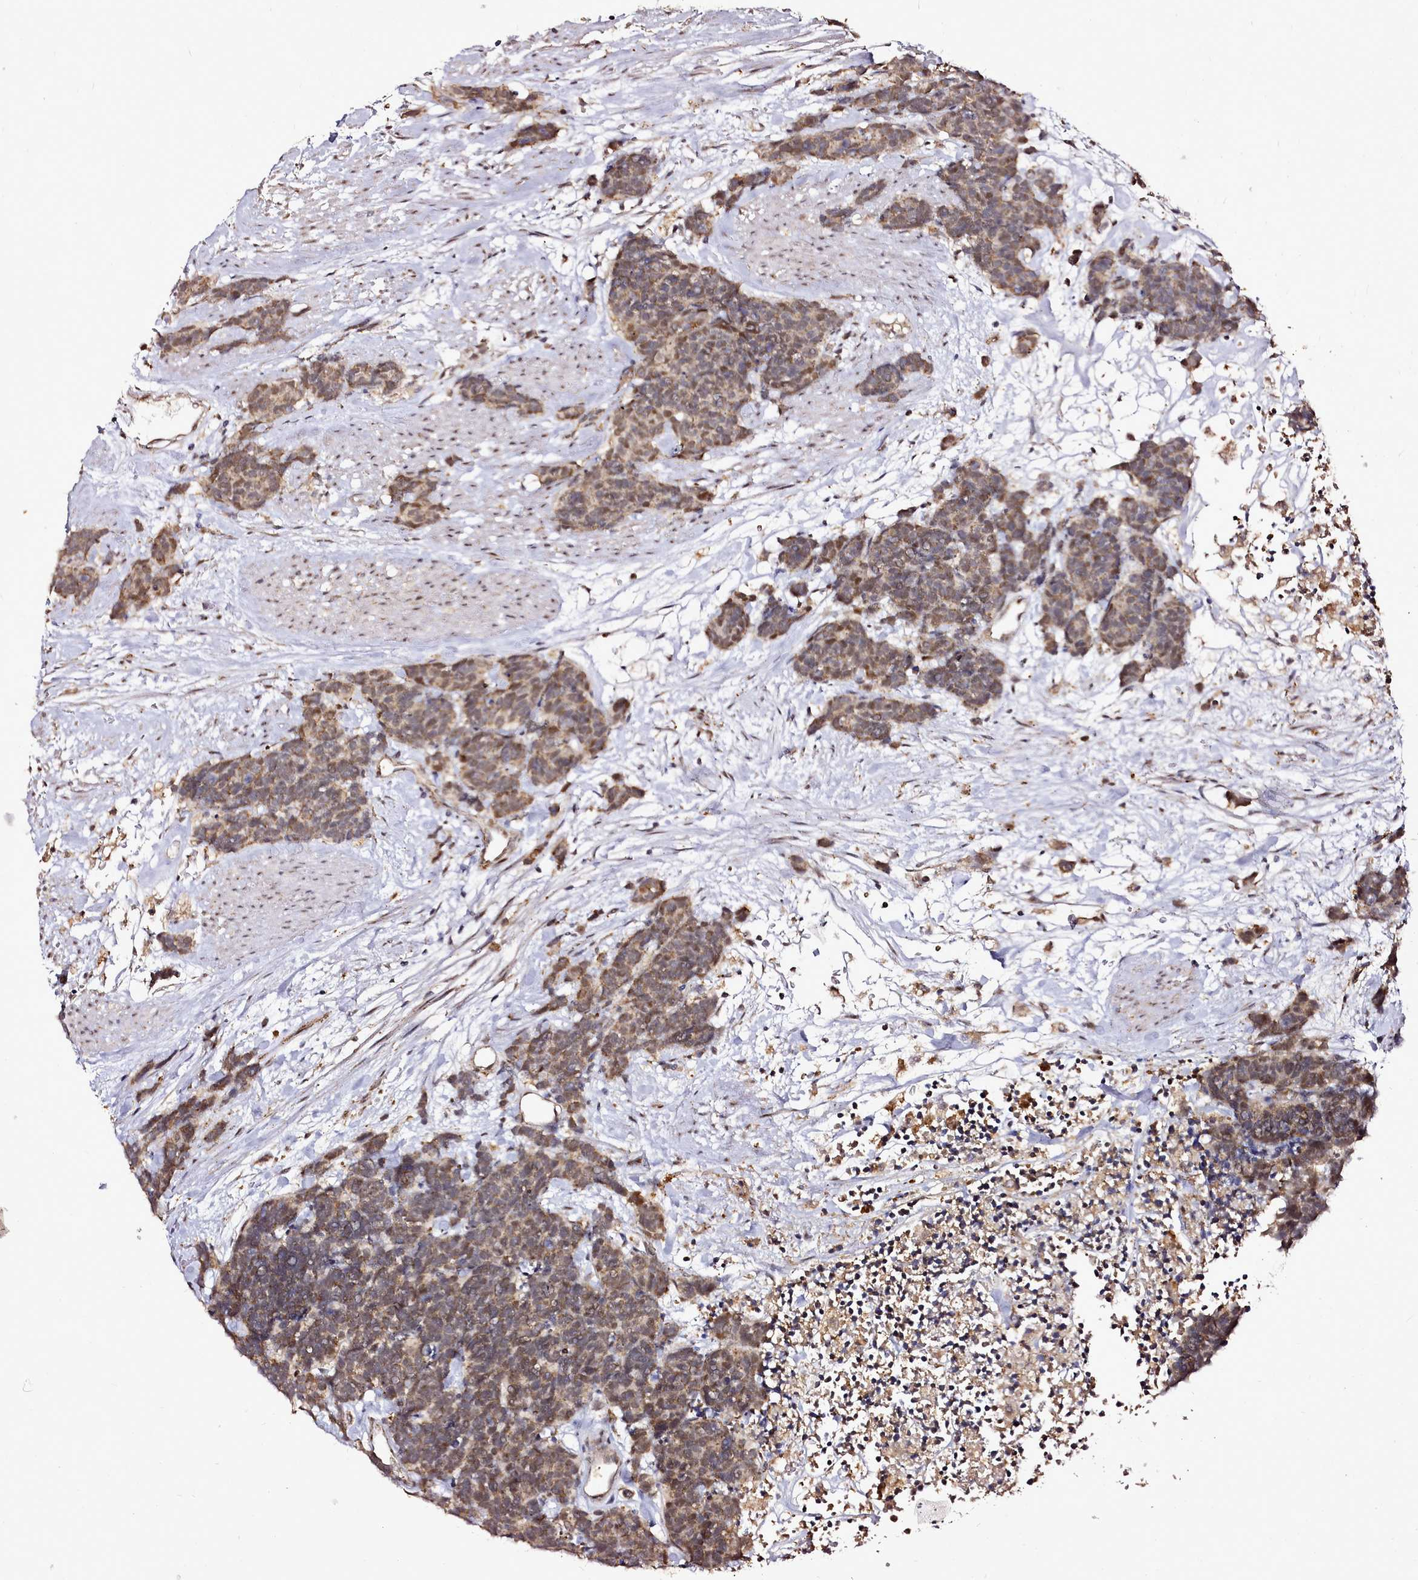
{"staining": {"intensity": "moderate", "quantity": ">75%", "location": "cytoplasmic/membranous,nuclear"}, "tissue": "carcinoid", "cell_type": "Tumor cells", "image_type": "cancer", "snomed": [{"axis": "morphology", "description": "Carcinoma, NOS"}, {"axis": "morphology", "description": "Carcinoid, malignant, NOS"}, {"axis": "topography", "description": "Urinary bladder"}], "caption": "IHC of carcinoma exhibits medium levels of moderate cytoplasmic/membranous and nuclear positivity in about >75% of tumor cells.", "gene": "EDIL3", "patient": {"sex": "male", "age": 57}}